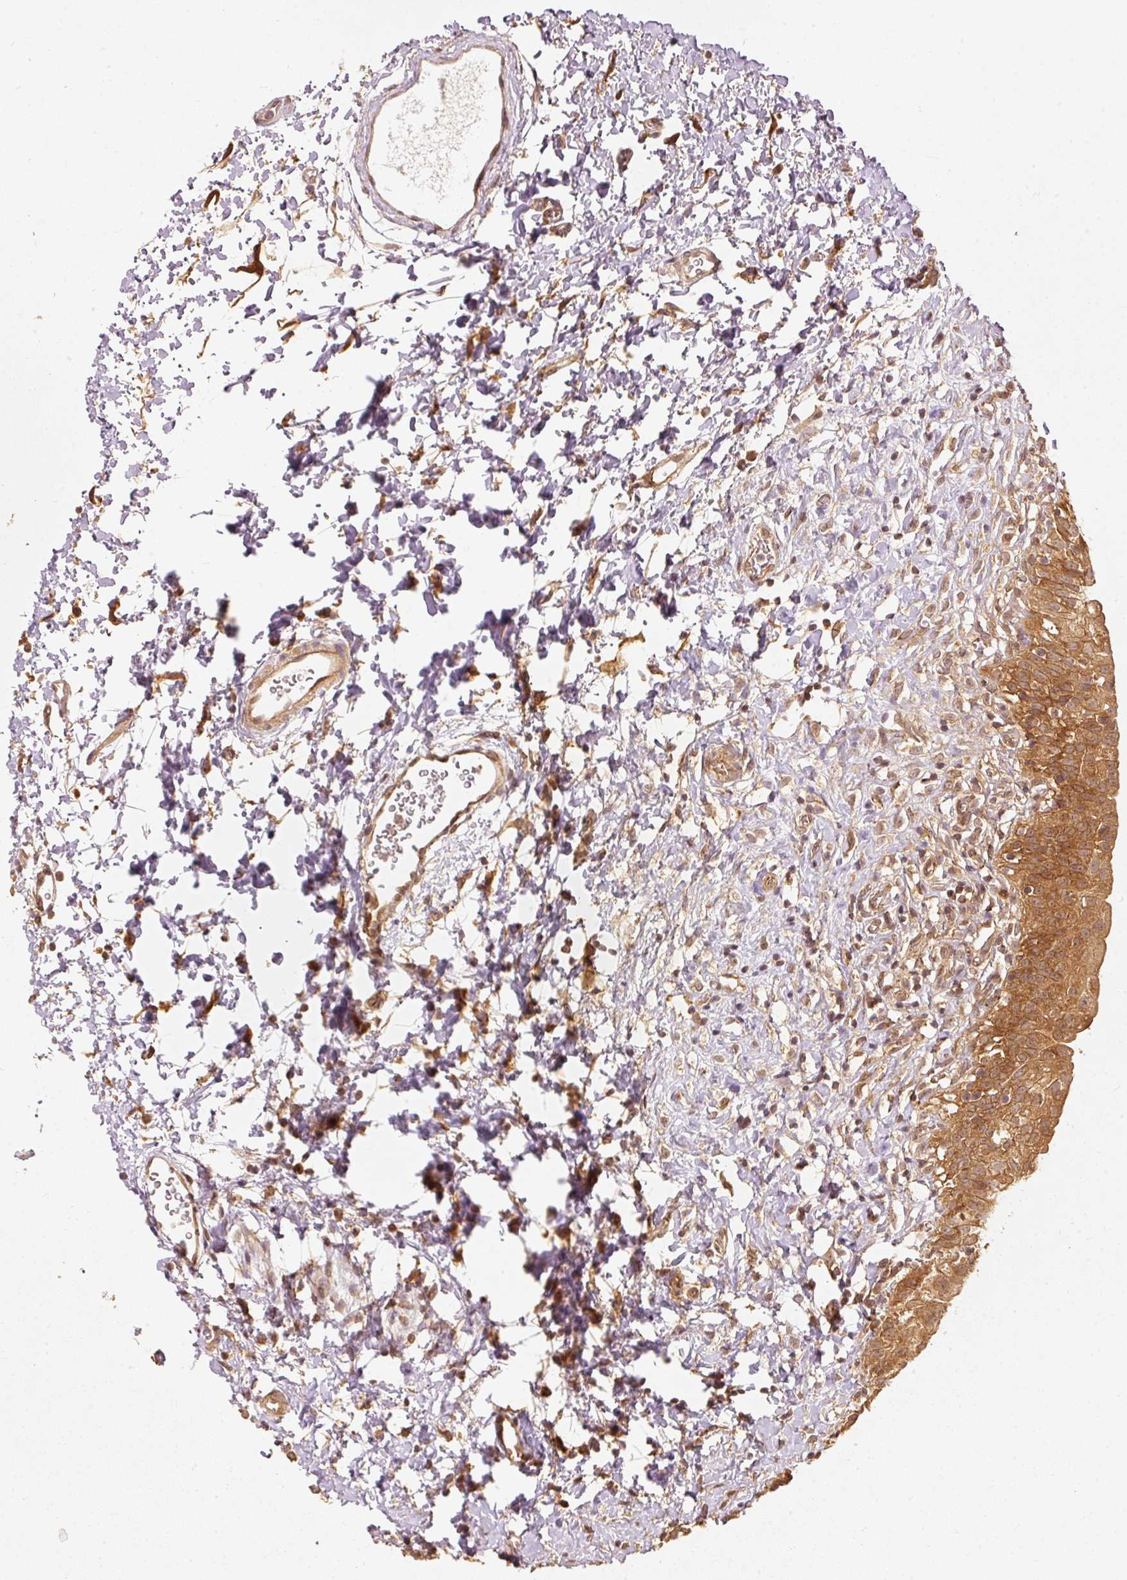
{"staining": {"intensity": "strong", "quantity": ">75%", "location": "cytoplasmic/membranous"}, "tissue": "urinary bladder", "cell_type": "Urothelial cells", "image_type": "normal", "snomed": [{"axis": "morphology", "description": "Normal tissue, NOS"}, {"axis": "topography", "description": "Urinary bladder"}], "caption": "Unremarkable urinary bladder reveals strong cytoplasmic/membranous staining in approximately >75% of urothelial cells, visualized by immunohistochemistry.", "gene": "EIF3B", "patient": {"sex": "male", "age": 51}}